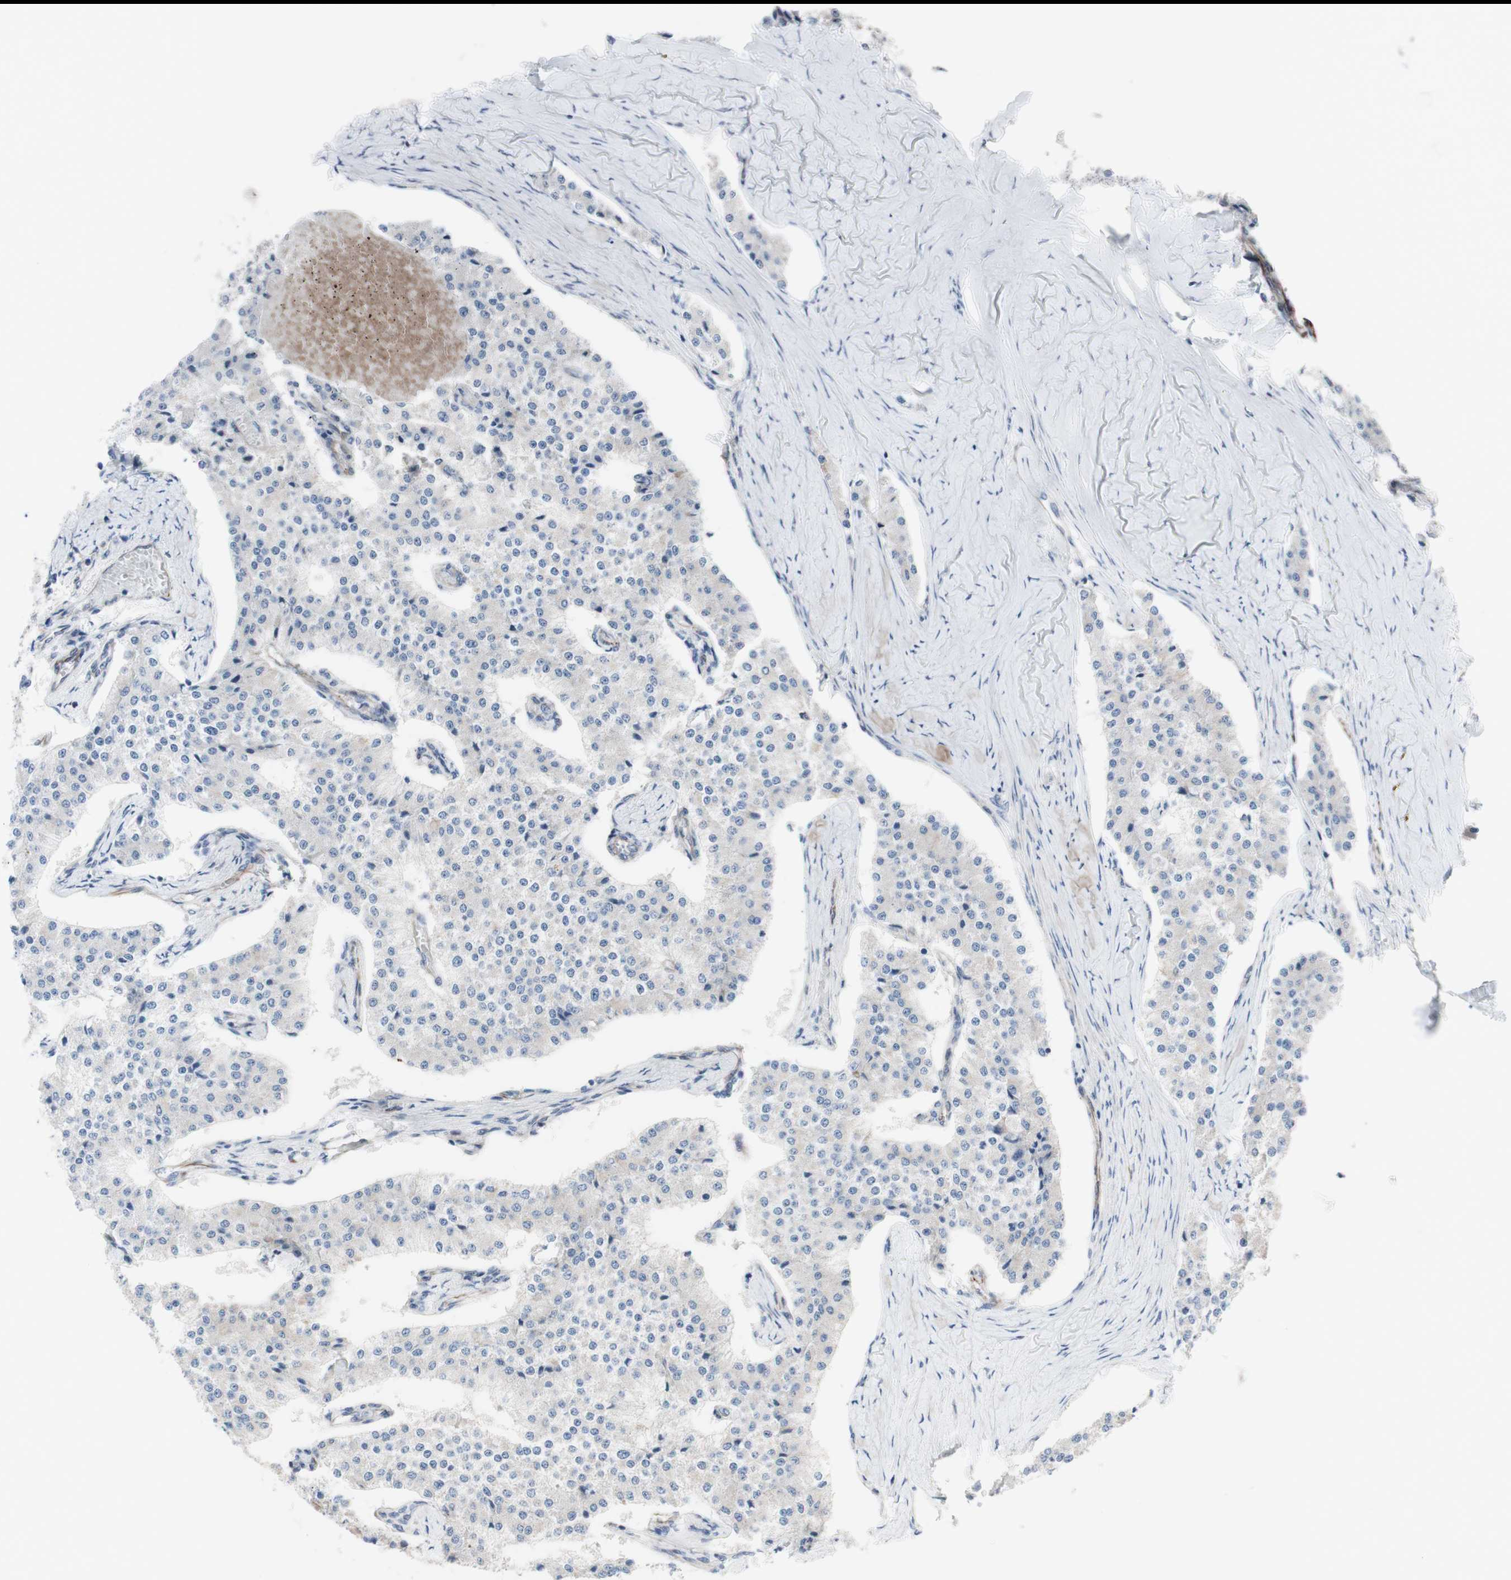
{"staining": {"intensity": "negative", "quantity": "none", "location": "none"}, "tissue": "carcinoid", "cell_type": "Tumor cells", "image_type": "cancer", "snomed": [{"axis": "morphology", "description": "Carcinoid, malignant, NOS"}, {"axis": "topography", "description": "Colon"}], "caption": "Carcinoid was stained to show a protein in brown. There is no significant staining in tumor cells. The staining is performed using DAB brown chromogen with nuclei counter-stained in using hematoxylin.", "gene": "AGPAT5", "patient": {"sex": "female", "age": 52}}